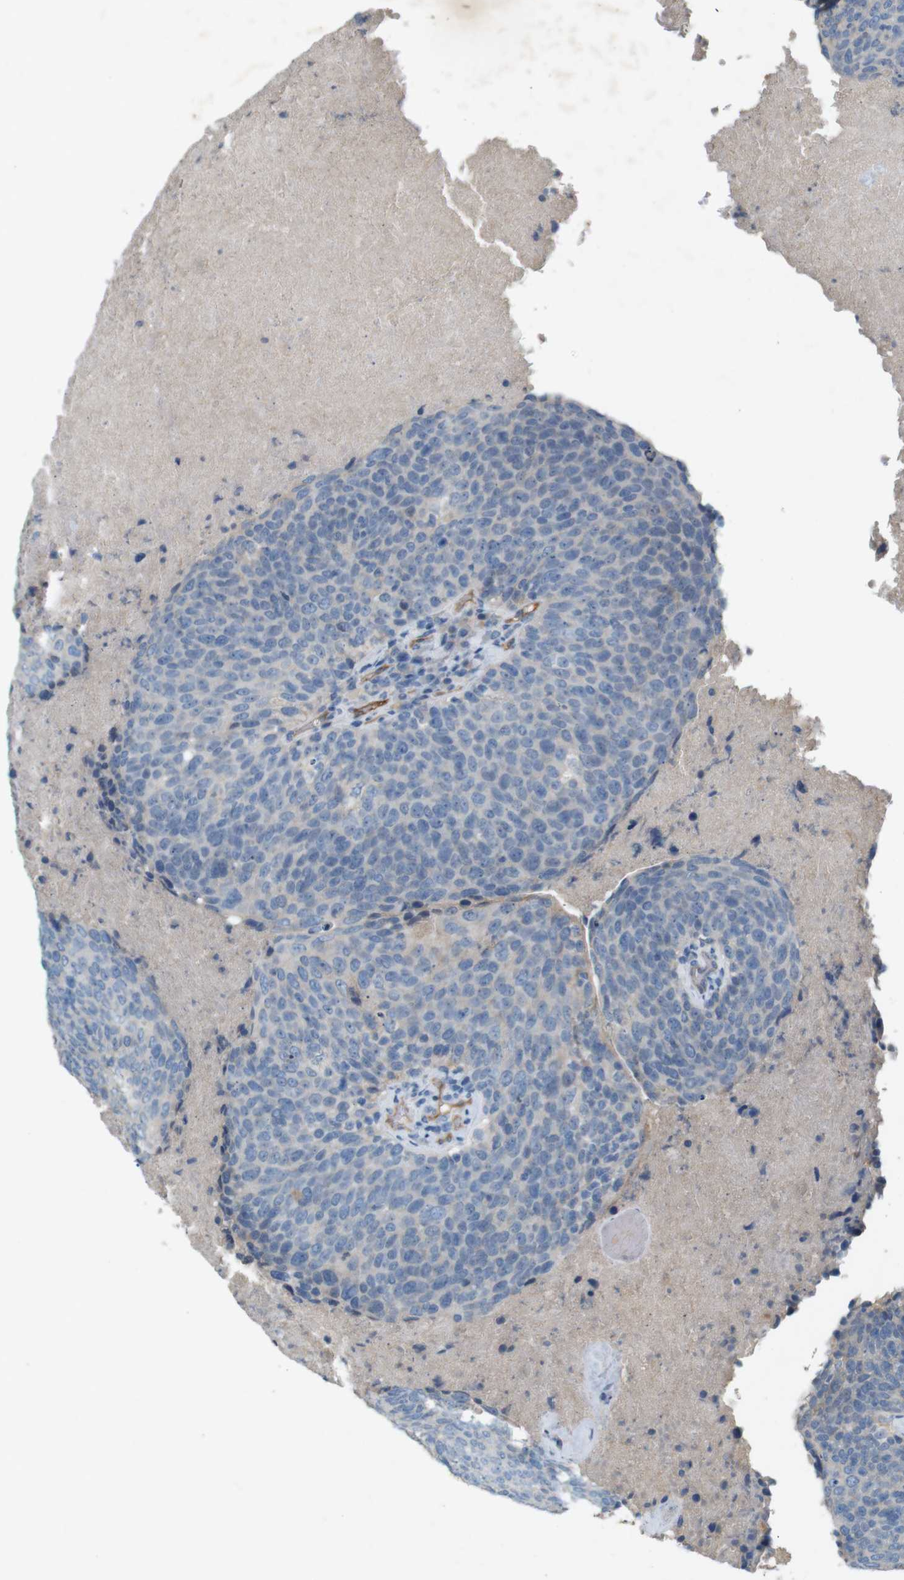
{"staining": {"intensity": "negative", "quantity": "none", "location": "none"}, "tissue": "head and neck cancer", "cell_type": "Tumor cells", "image_type": "cancer", "snomed": [{"axis": "morphology", "description": "Squamous cell carcinoma, NOS"}, {"axis": "morphology", "description": "Squamous cell carcinoma, metastatic, NOS"}, {"axis": "topography", "description": "Lymph node"}, {"axis": "topography", "description": "Head-Neck"}], "caption": "IHC histopathology image of neoplastic tissue: squamous cell carcinoma (head and neck) stained with DAB (3,3'-diaminobenzidine) displays no significant protein staining in tumor cells.", "gene": "PVR", "patient": {"sex": "male", "age": 62}}